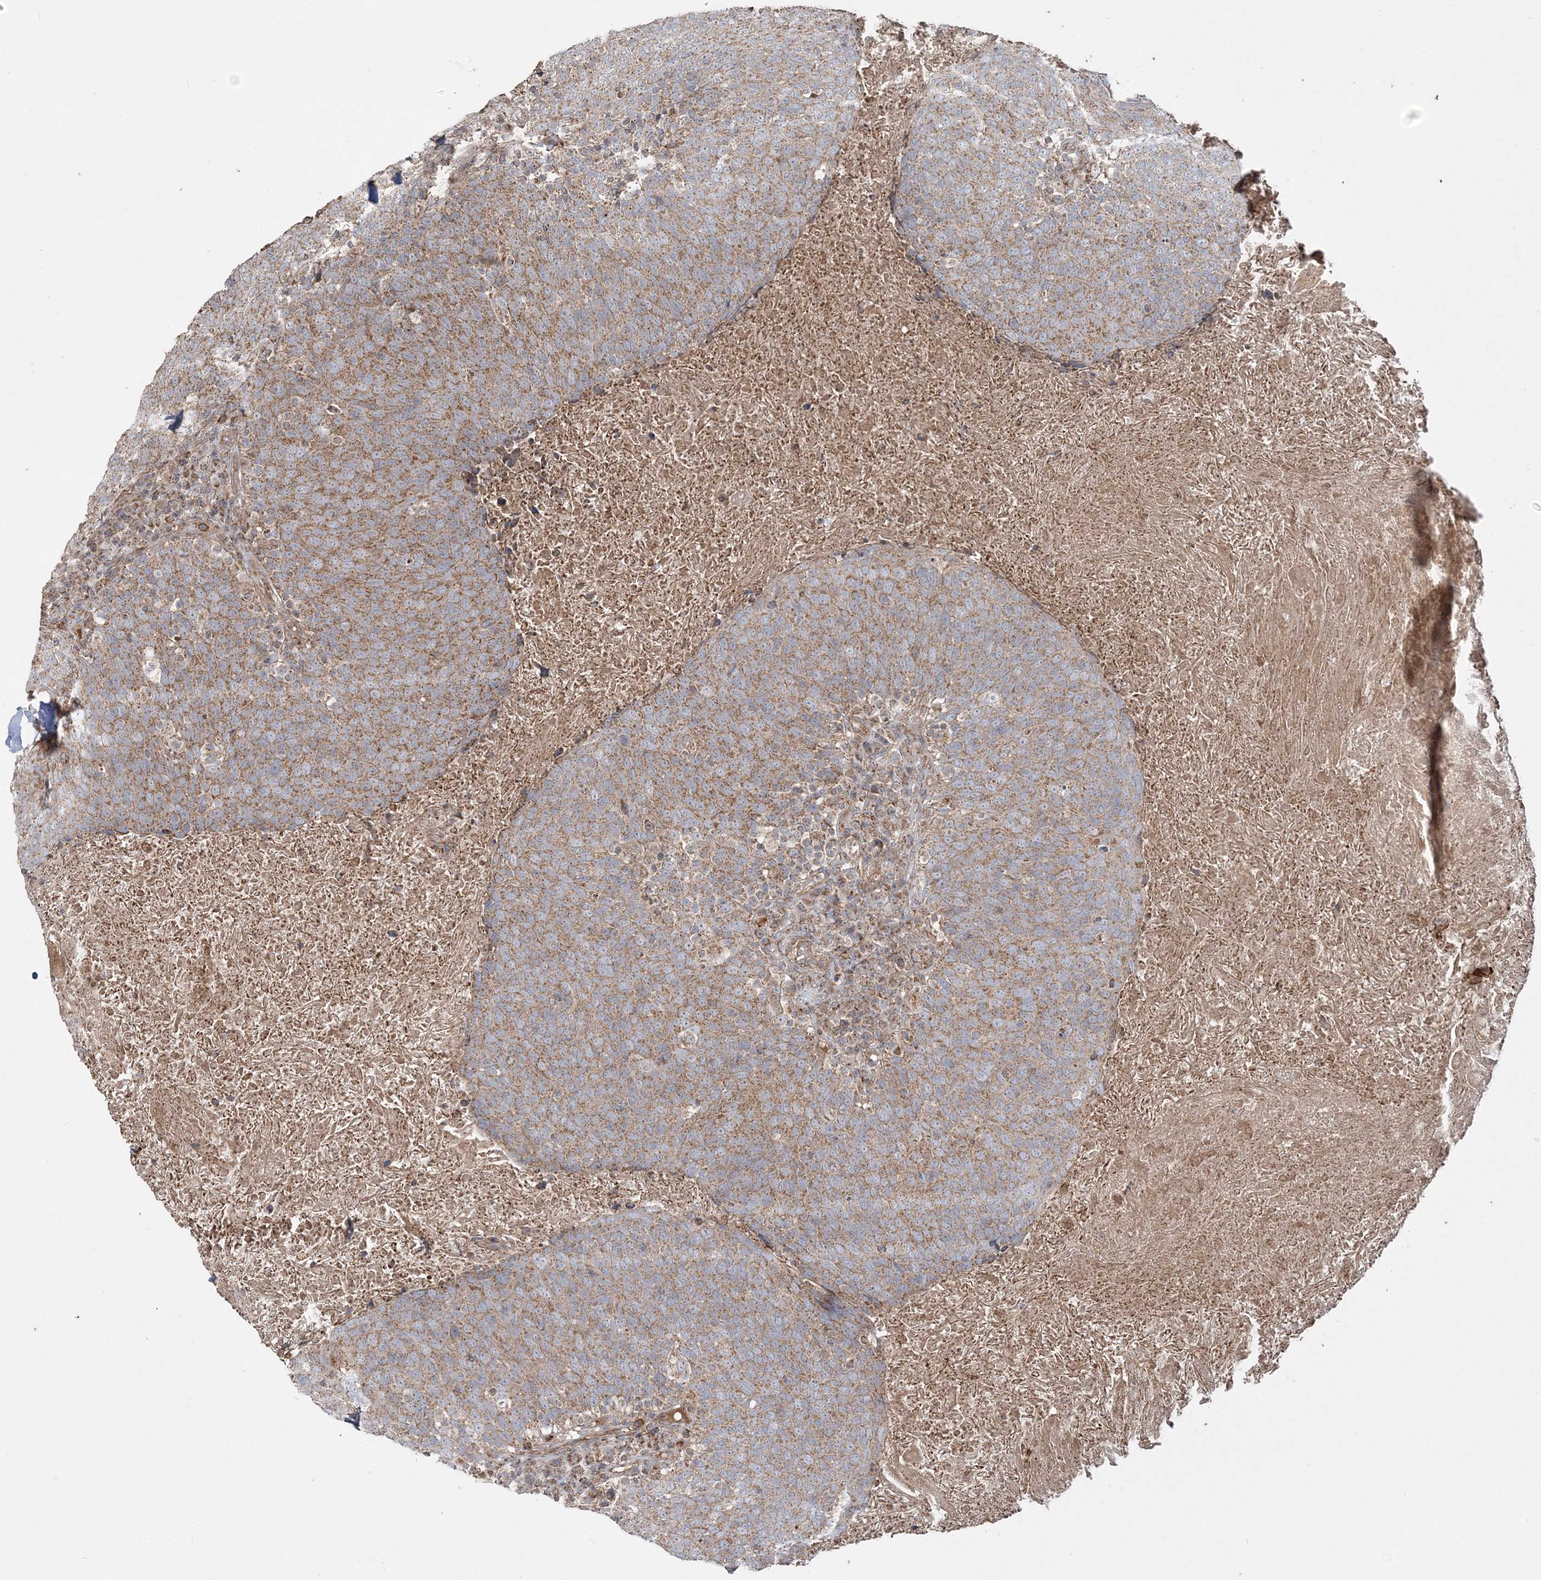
{"staining": {"intensity": "moderate", "quantity": ">75%", "location": "cytoplasmic/membranous"}, "tissue": "head and neck cancer", "cell_type": "Tumor cells", "image_type": "cancer", "snomed": [{"axis": "morphology", "description": "Squamous cell carcinoma, NOS"}, {"axis": "morphology", "description": "Squamous cell carcinoma, metastatic, NOS"}, {"axis": "topography", "description": "Lymph node"}, {"axis": "topography", "description": "Head-Neck"}], "caption": "DAB immunohistochemical staining of head and neck cancer (metastatic squamous cell carcinoma) demonstrates moderate cytoplasmic/membranous protein staining in approximately >75% of tumor cells.", "gene": "SCLT1", "patient": {"sex": "male", "age": 62}}